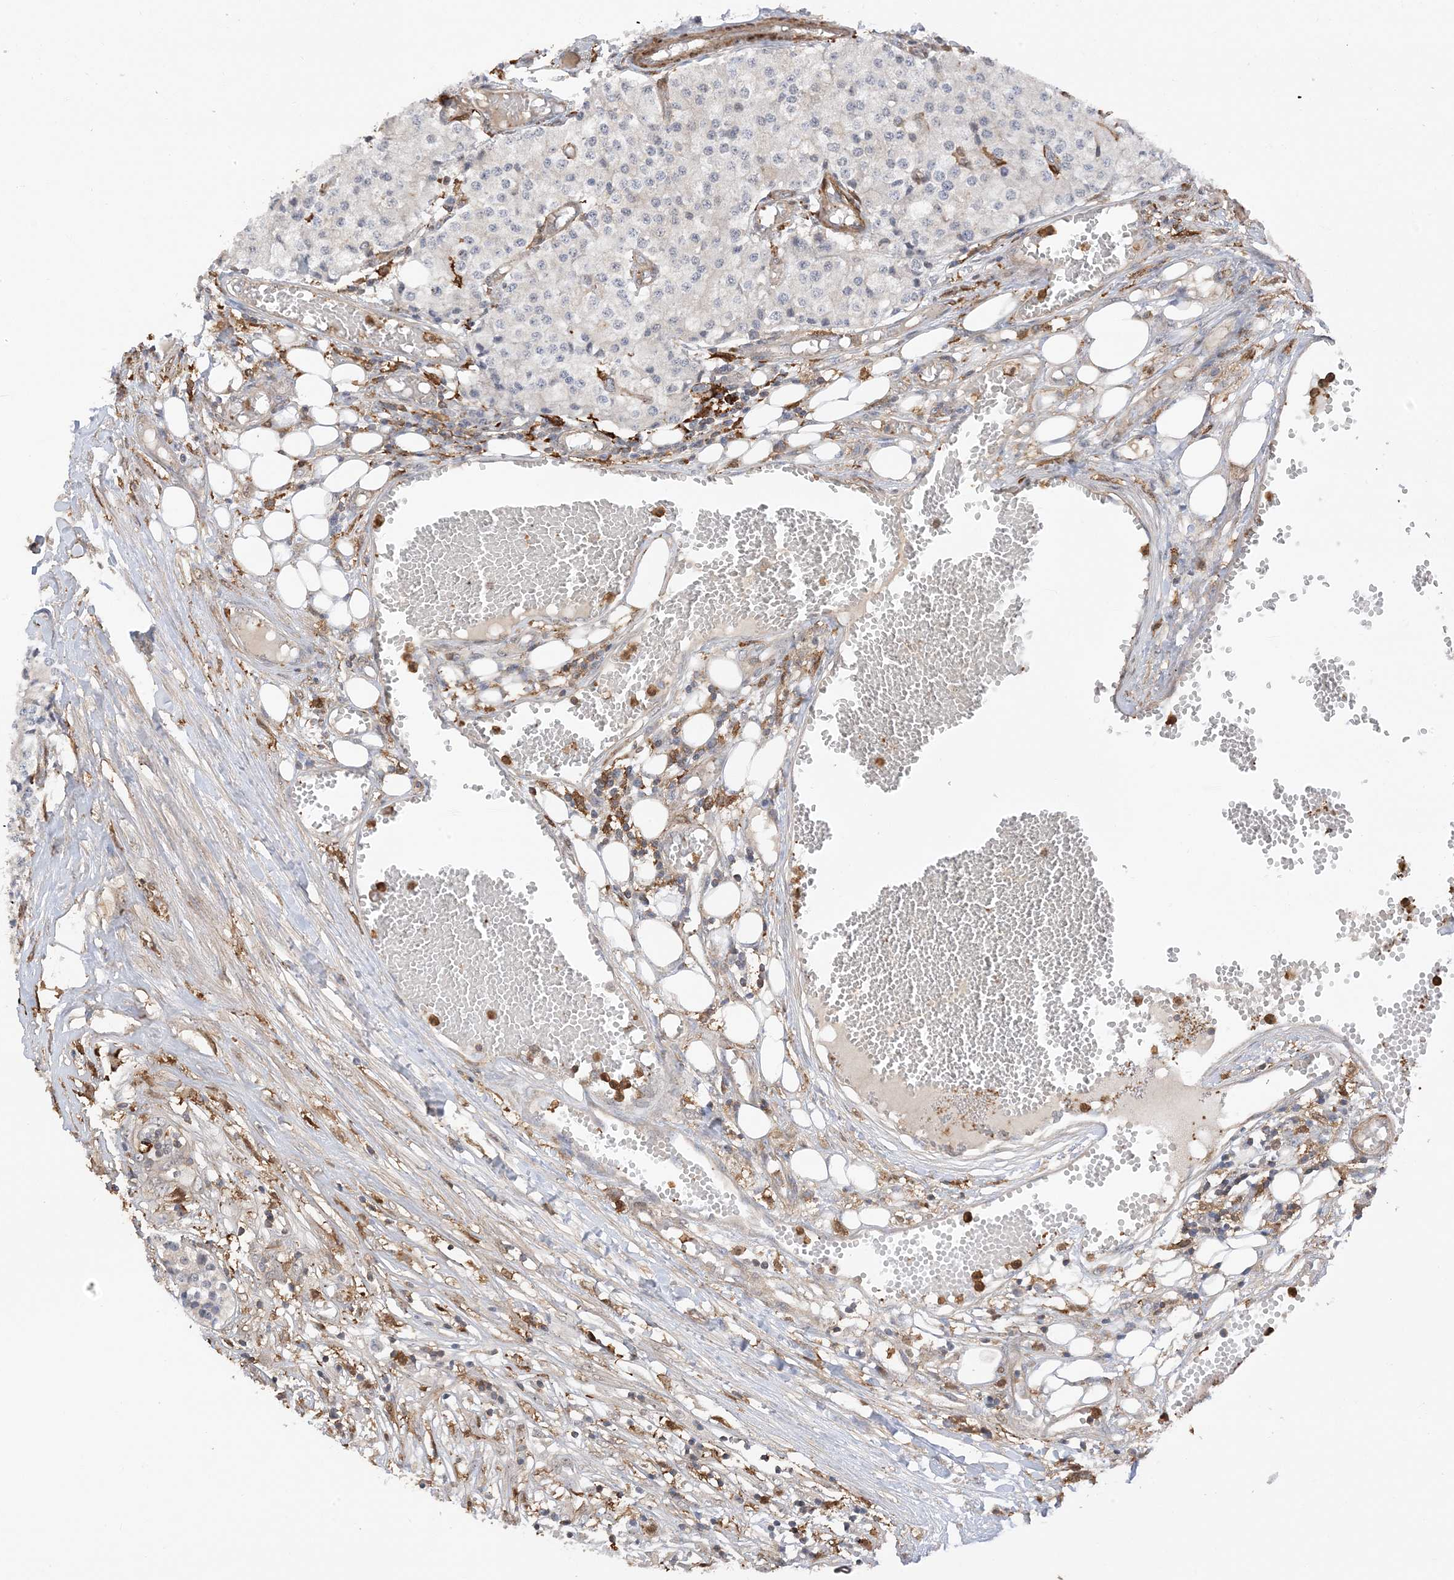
{"staining": {"intensity": "negative", "quantity": "none", "location": "none"}, "tissue": "carcinoid", "cell_type": "Tumor cells", "image_type": "cancer", "snomed": [{"axis": "morphology", "description": "Carcinoid, malignant, NOS"}, {"axis": "topography", "description": "Colon"}], "caption": "The histopathology image displays no significant staining in tumor cells of carcinoid. (DAB (3,3'-diaminobenzidine) immunohistochemistry, high magnification).", "gene": "PHACTR2", "patient": {"sex": "female", "age": 52}}